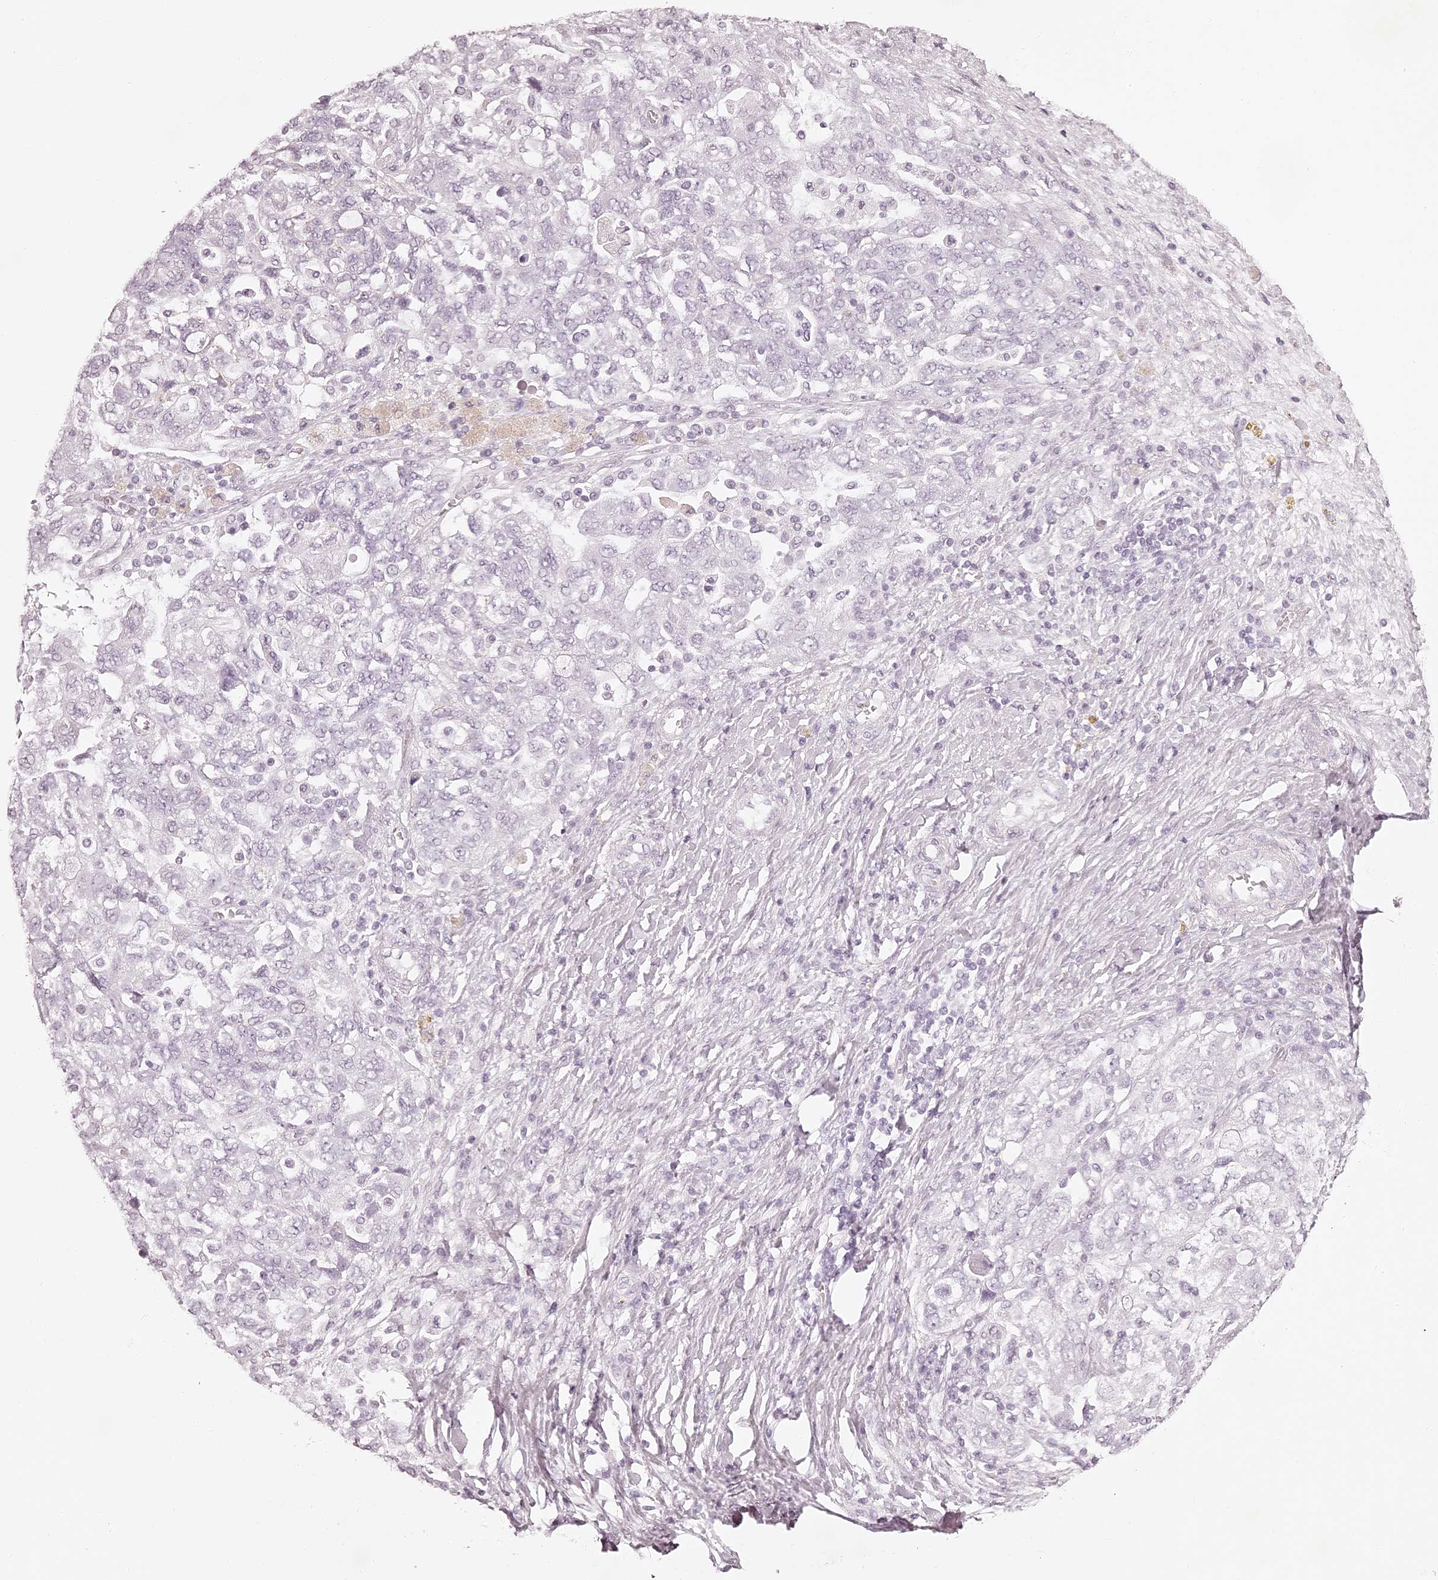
{"staining": {"intensity": "negative", "quantity": "none", "location": "none"}, "tissue": "ovarian cancer", "cell_type": "Tumor cells", "image_type": "cancer", "snomed": [{"axis": "morphology", "description": "Carcinoma, NOS"}, {"axis": "morphology", "description": "Cystadenocarcinoma, serous, NOS"}, {"axis": "topography", "description": "Ovary"}], "caption": "Immunohistochemistry (IHC) image of human ovarian cancer (serous cystadenocarcinoma) stained for a protein (brown), which displays no expression in tumor cells.", "gene": "ELAPOR1", "patient": {"sex": "female", "age": 69}}